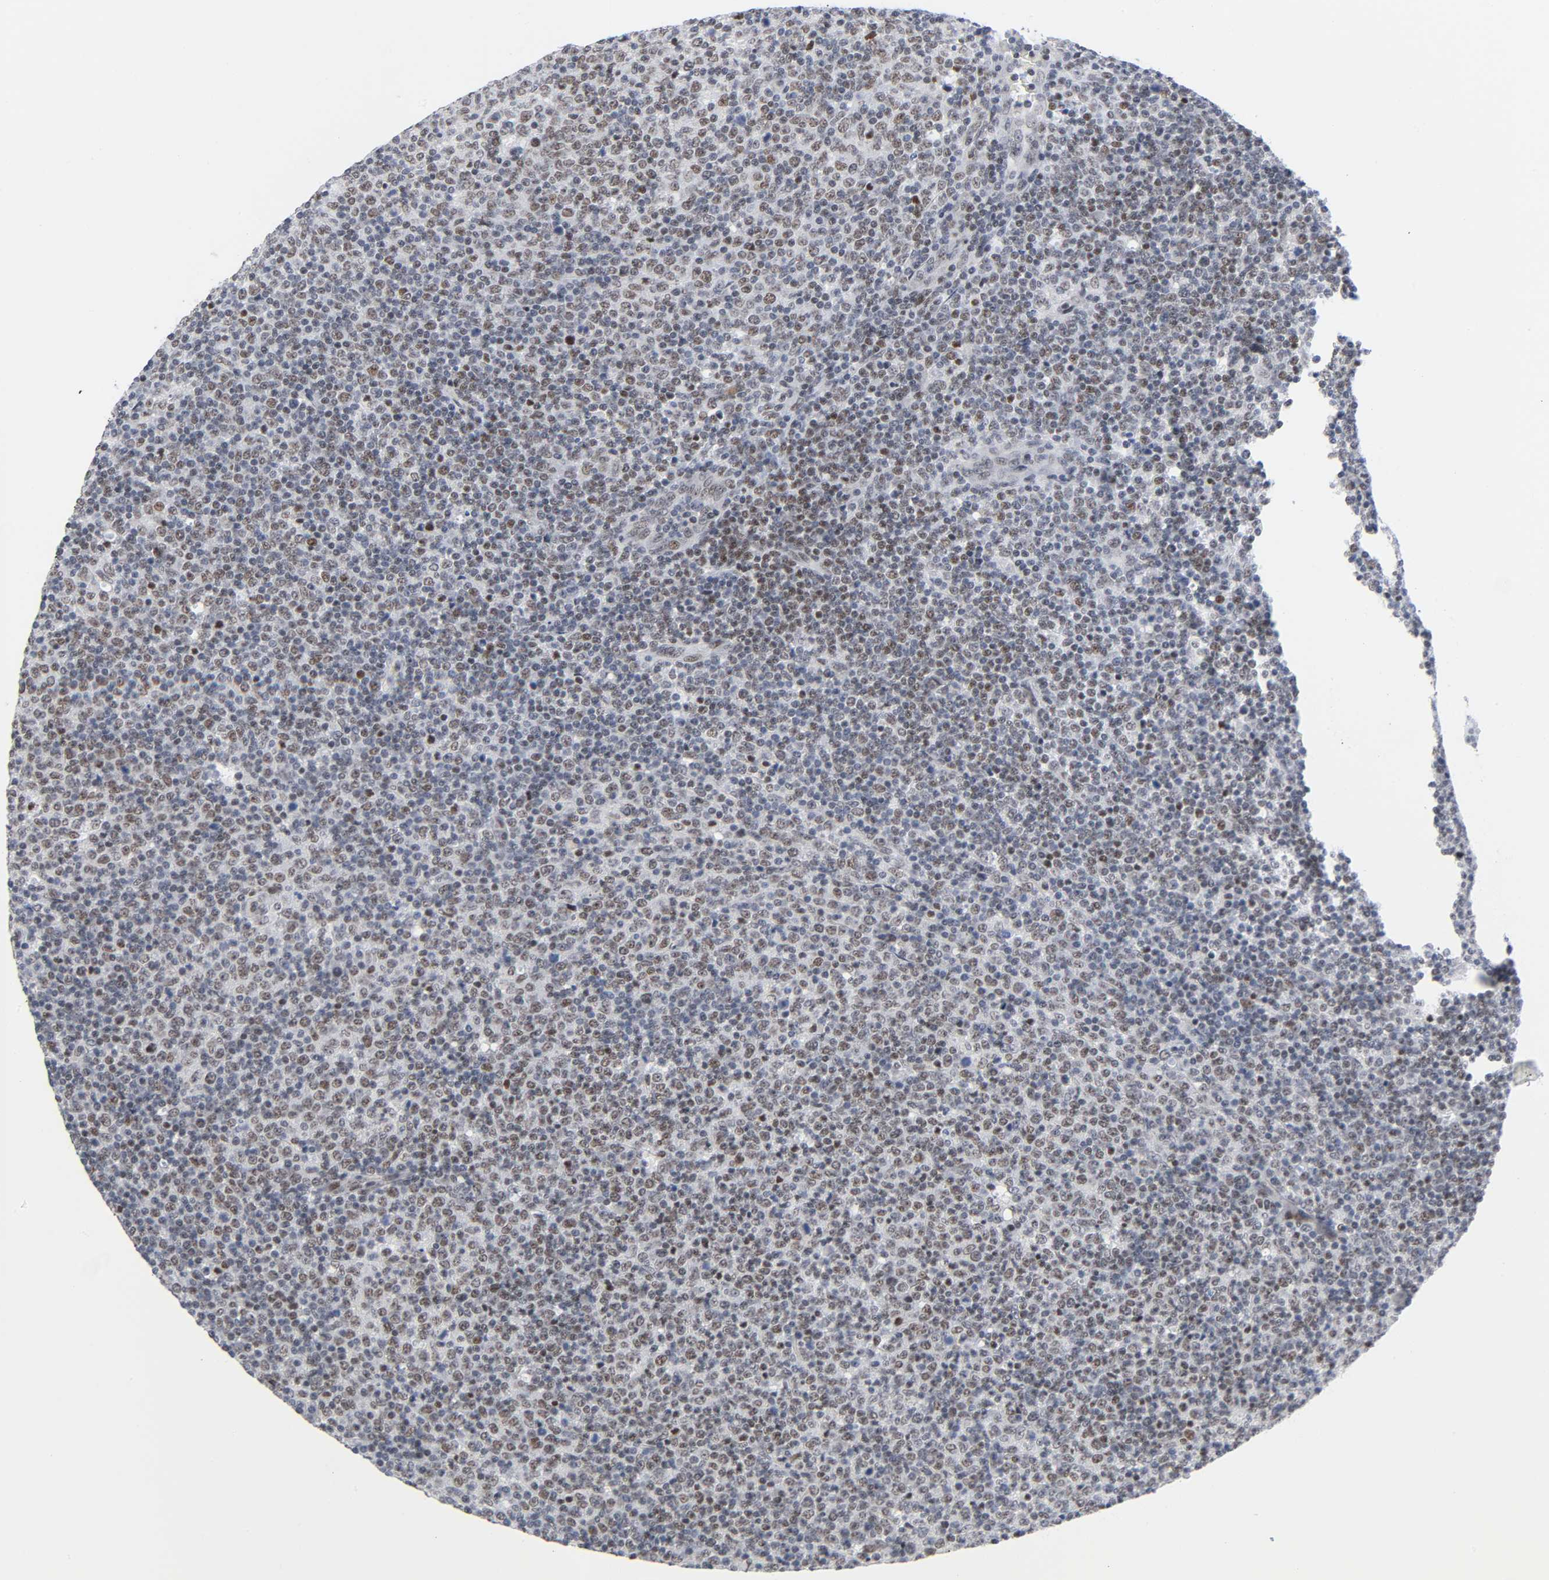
{"staining": {"intensity": "weak", "quantity": "25%-75%", "location": "nuclear"}, "tissue": "lymphoma", "cell_type": "Tumor cells", "image_type": "cancer", "snomed": [{"axis": "morphology", "description": "Malignant lymphoma, non-Hodgkin's type, Low grade"}, {"axis": "topography", "description": "Lymph node"}], "caption": "Immunohistochemical staining of human lymphoma shows low levels of weak nuclear protein positivity in about 25%-75% of tumor cells. The staining was performed using DAB, with brown indicating positive protein expression. Nuclei are stained blue with hematoxylin.", "gene": "DIDO1", "patient": {"sex": "male", "age": 70}}